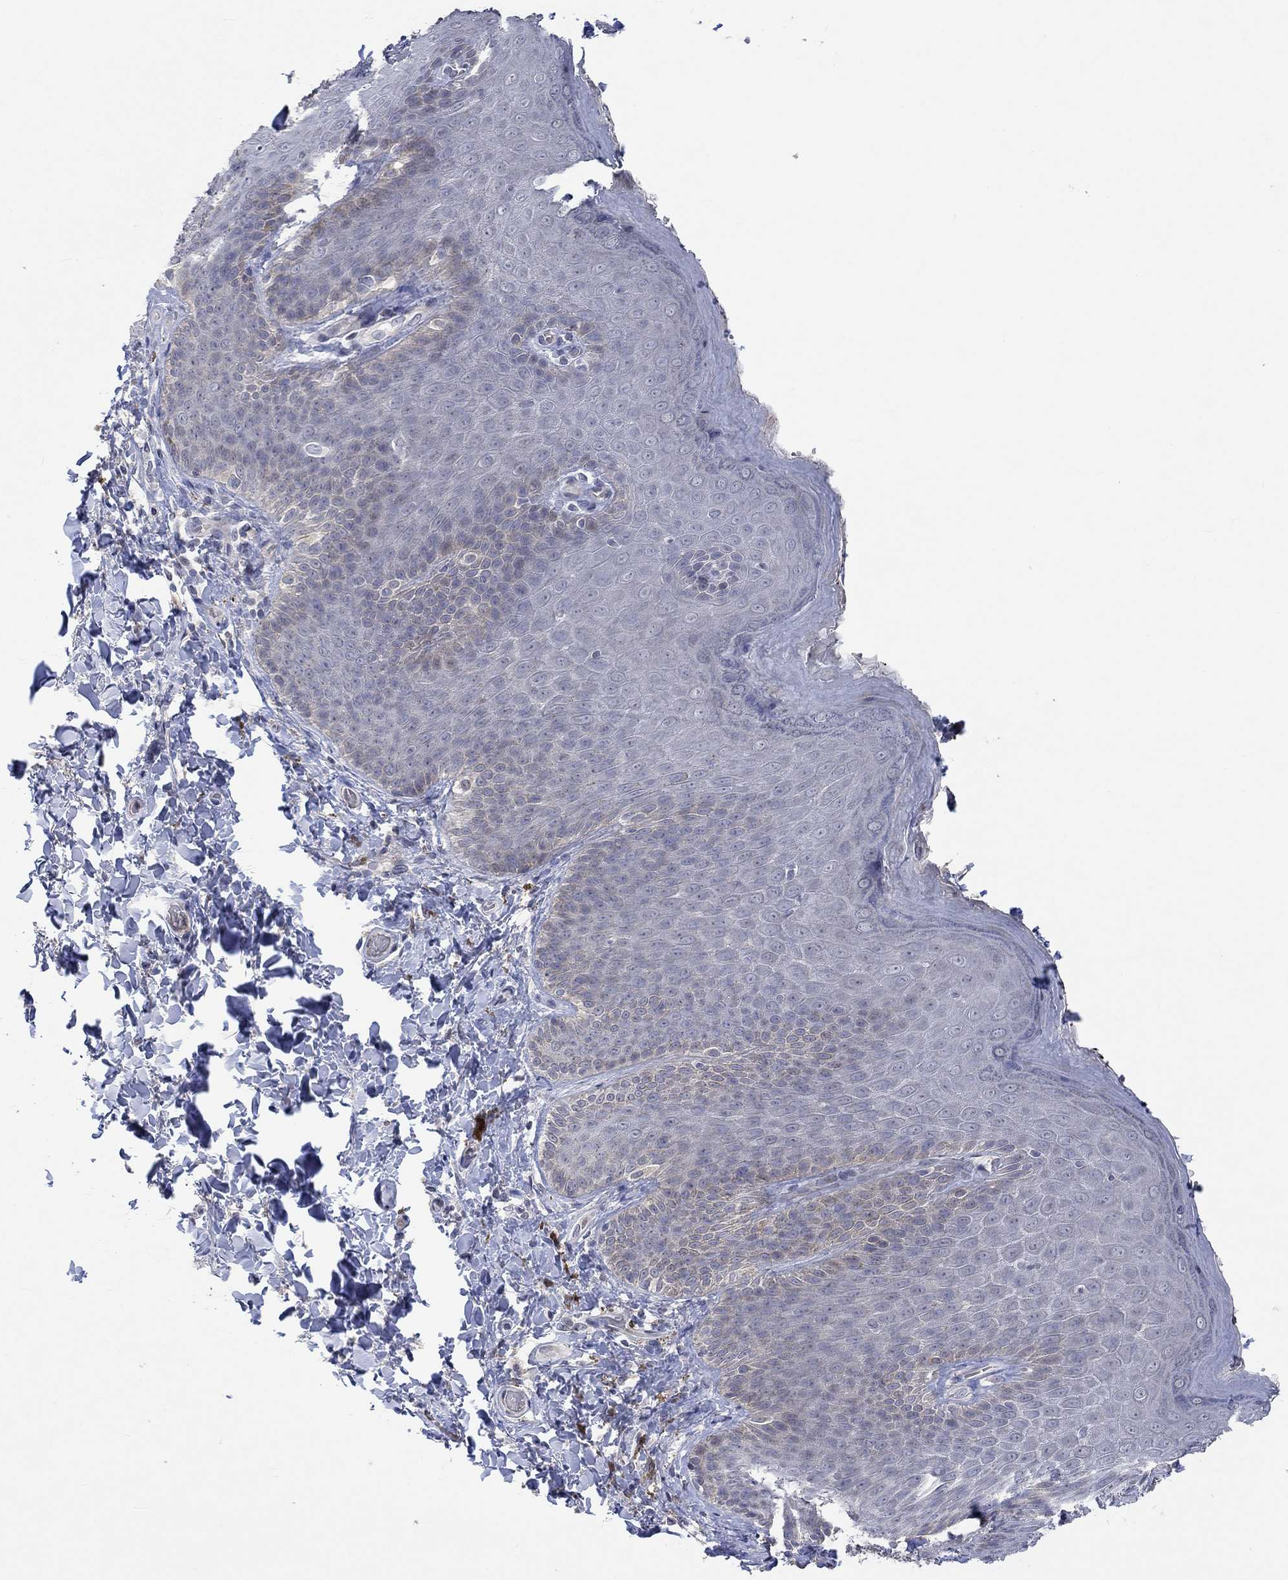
{"staining": {"intensity": "negative", "quantity": "none", "location": "none"}, "tissue": "skin", "cell_type": "Epidermal cells", "image_type": "normal", "snomed": [{"axis": "morphology", "description": "Normal tissue, NOS"}, {"axis": "topography", "description": "Anal"}], "caption": "Epidermal cells are negative for brown protein staining in benign skin. (DAB IHC visualized using brightfield microscopy, high magnification).", "gene": "TGM2", "patient": {"sex": "male", "age": 53}}